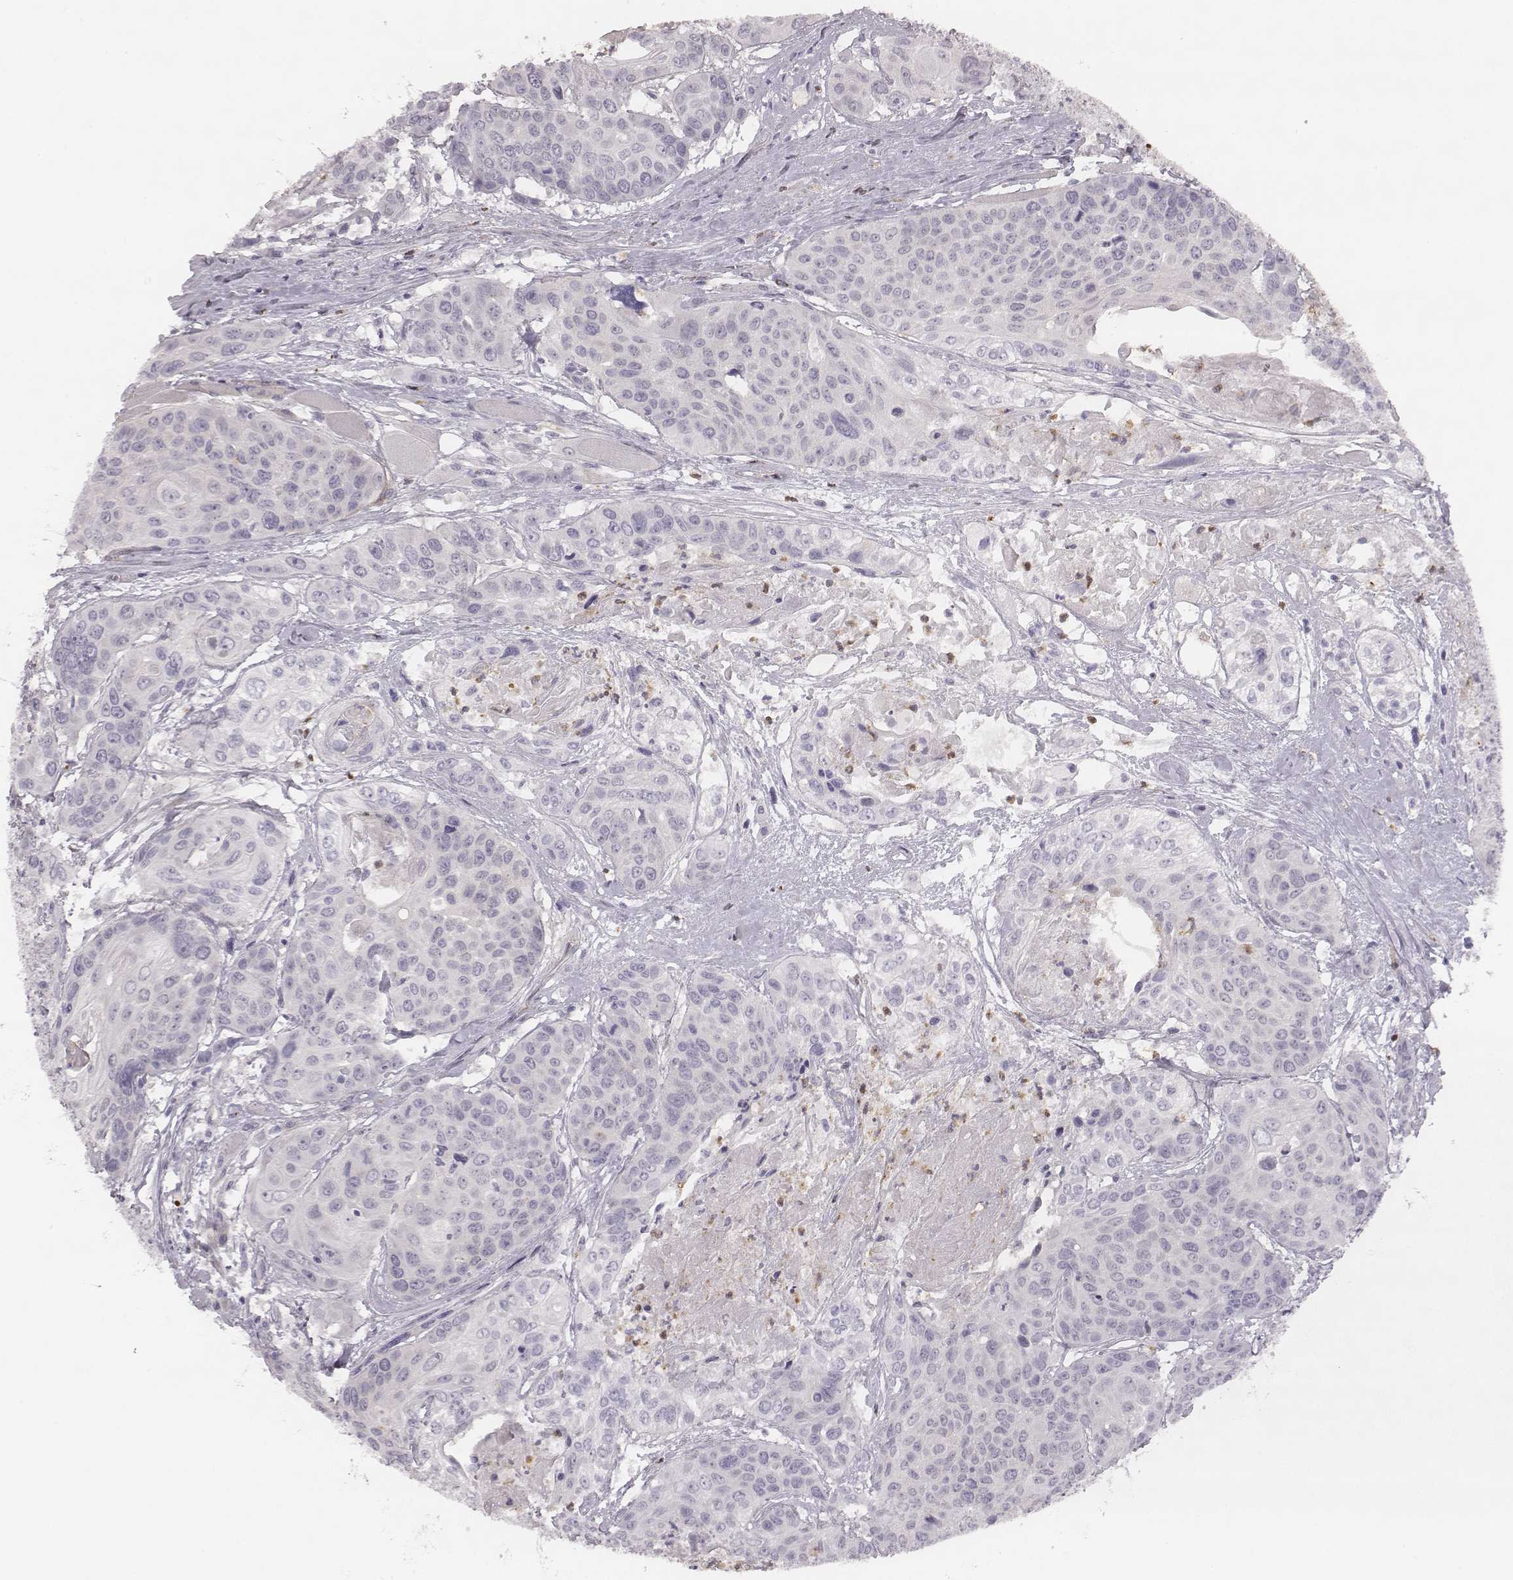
{"staining": {"intensity": "negative", "quantity": "none", "location": "none"}, "tissue": "head and neck cancer", "cell_type": "Tumor cells", "image_type": "cancer", "snomed": [{"axis": "morphology", "description": "Squamous cell carcinoma, NOS"}, {"axis": "topography", "description": "Oral tissue"}, {"axis": "topography", "description": "Head-Neck"}], "caption": "Histopathology image shows no significant protein staining in tumor cells of head and neck squamous cell carcinoma. (Stains: DAB IHC with hematoxylin counter stain, Microscopy: brightfield microscopy at high magnification).", "gene": "KCNJ12", "patient": {"sex": "male", "age": 56}}